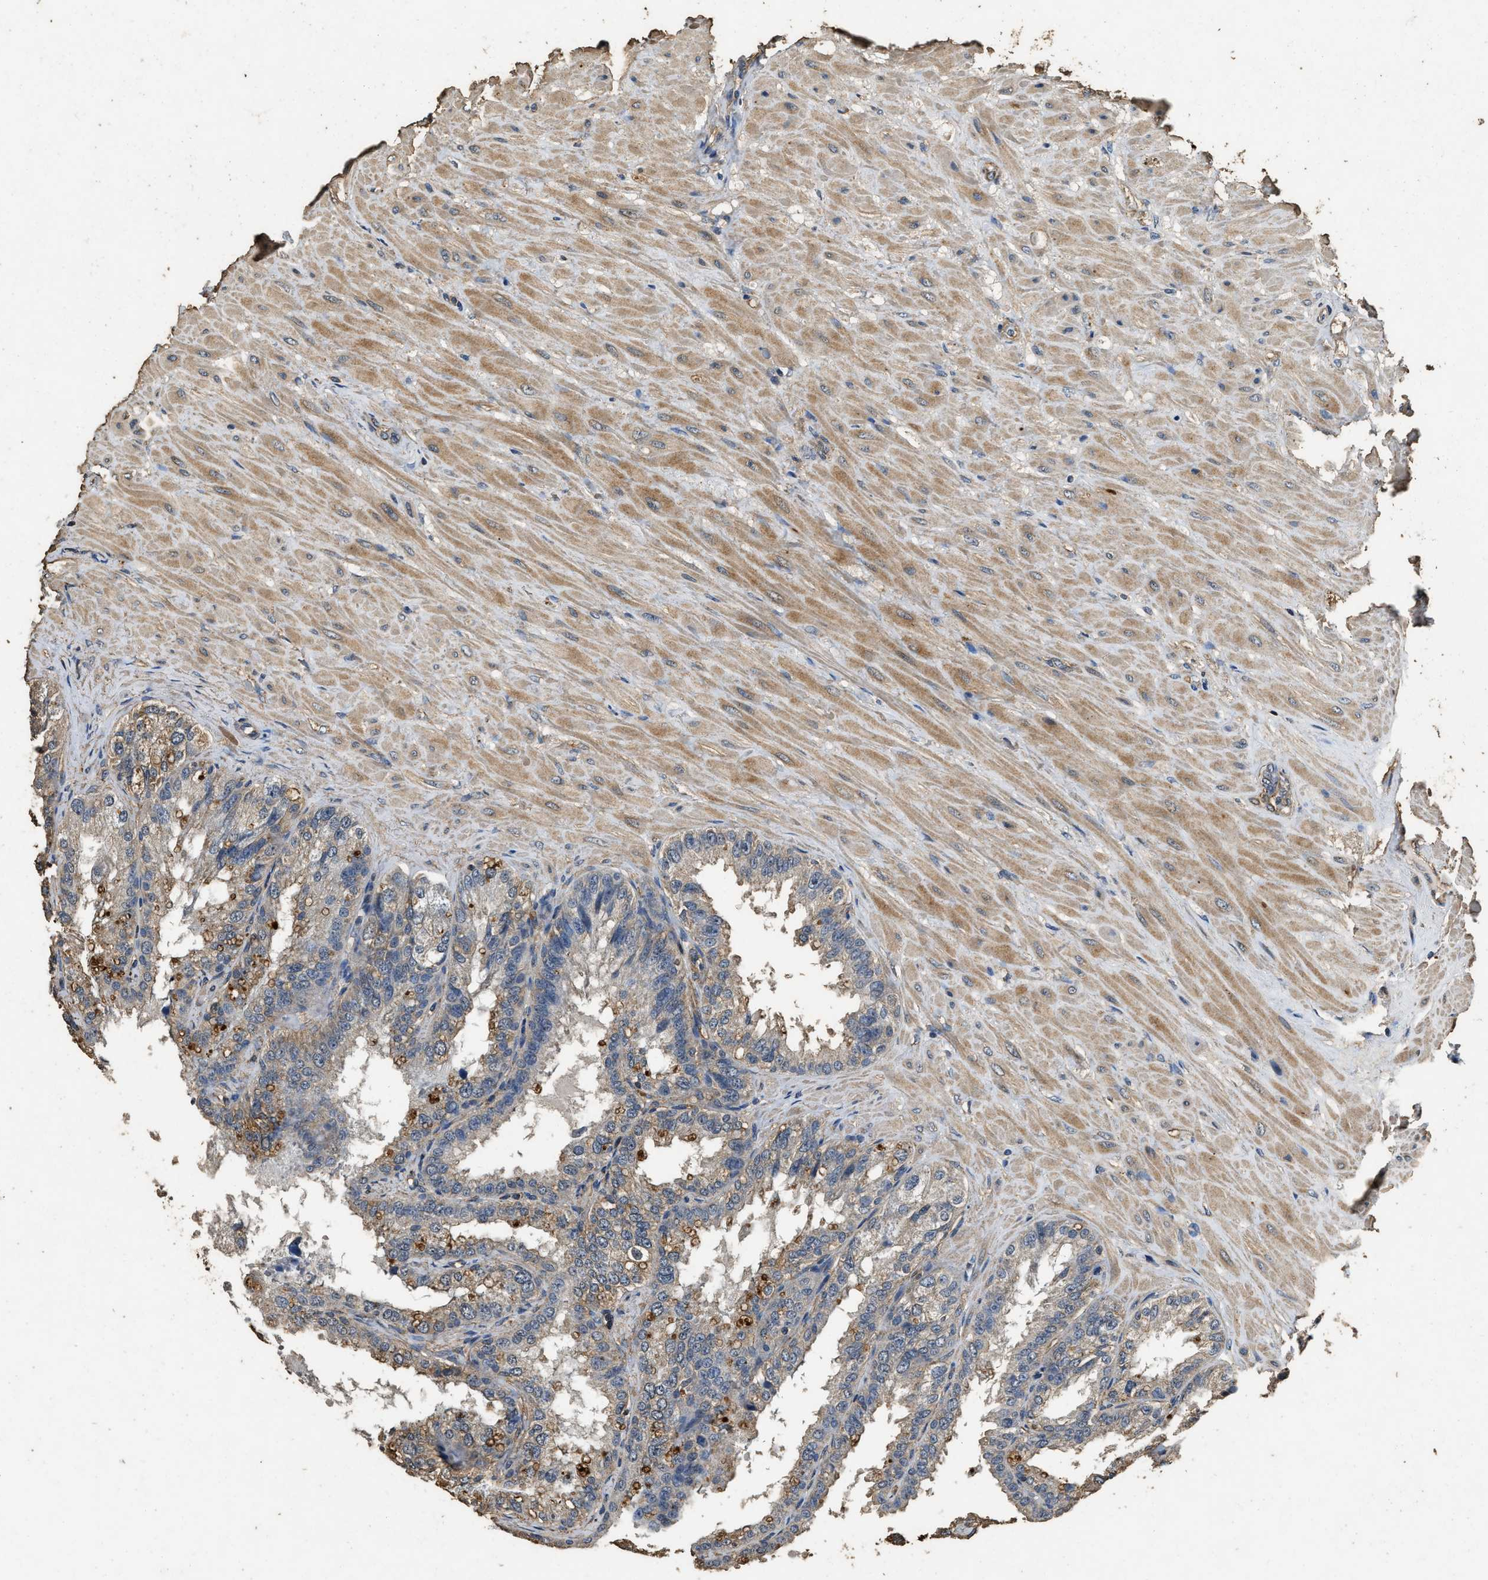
{"staining": {"intensity": "weak", "quantity": "<25%", "location": "cytoplasmic/membranous"}, "tissue": "seminal vesicle", "cell_type": "Glandular cells", "image_type": "normal", "snomed": [{"axis": "morphology", "description": "Normal tissue, NOS"}, {"axis": "topography", "description": "Seminal veicle"}], "caption": "Photomicrograph shows no significant protein positivity in glandular cells of normal seminal vesicle.", "gene": "MIB1", "patient": {"sex": "male", "age": 68}}